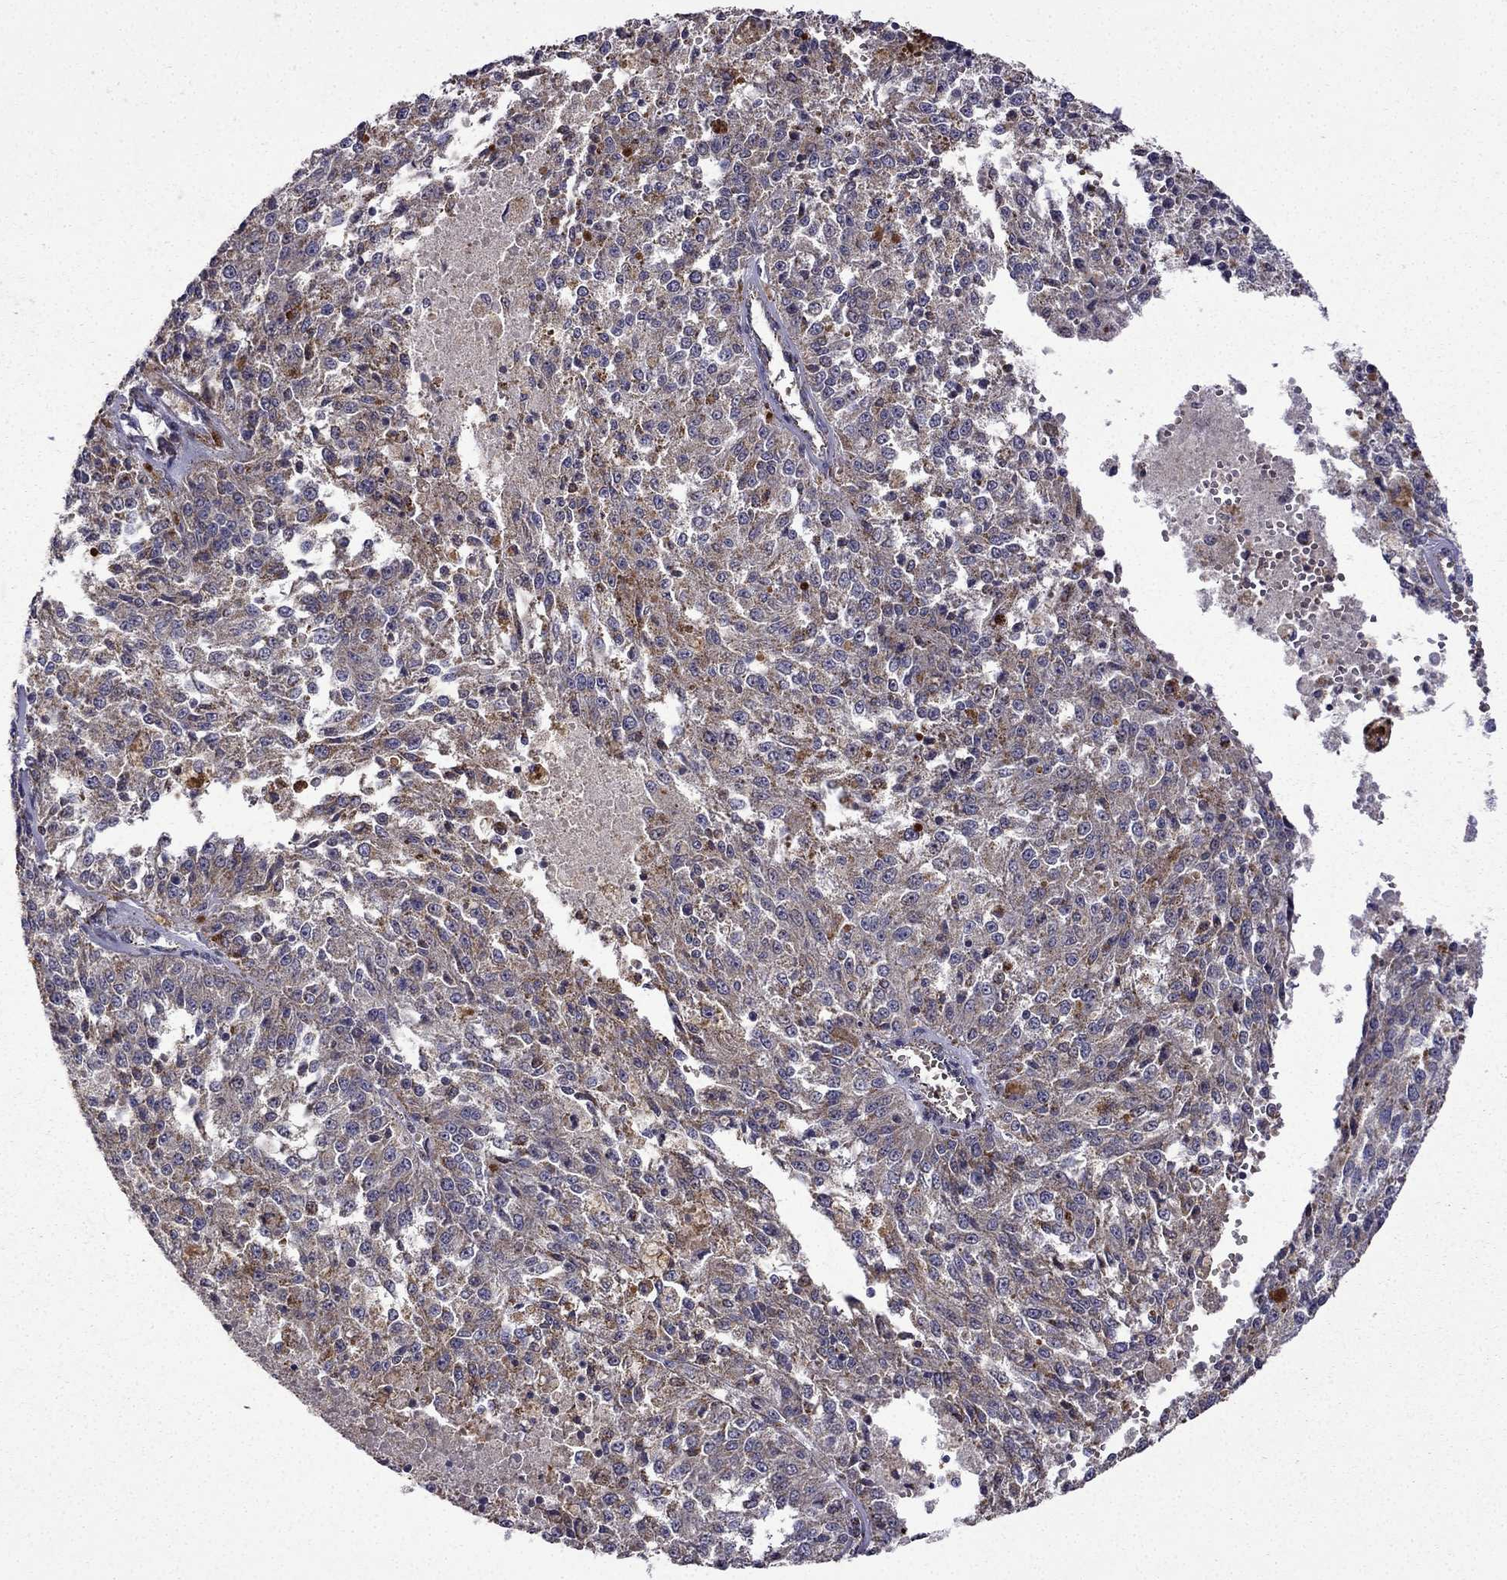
{"staining": {"intensity": "weak", "quantity": "25%-75%", "location": "cytoplasmic/membranous"}, "tissue": "melanoma", "cell_type": "Tumor cells", "image_type": "cancer", "snomed": [{"axis": "morphology", "description": "Malignant melanoma, Metastatic site"}, {"axis": "topography", "description": "Lymph node"}], "caption": "Weak cytoplasmic/membranous expression is seen in approximately 25%-75% of tumor cells in melanoma. The staining was performed using DAB (3,3'-diaminobenzidine), with brown indicating positive protein expression. Nuclei are stained blue with hematoxylin.", "gene": "TAB2", "patient": {"sex": "female", "age": 64}}